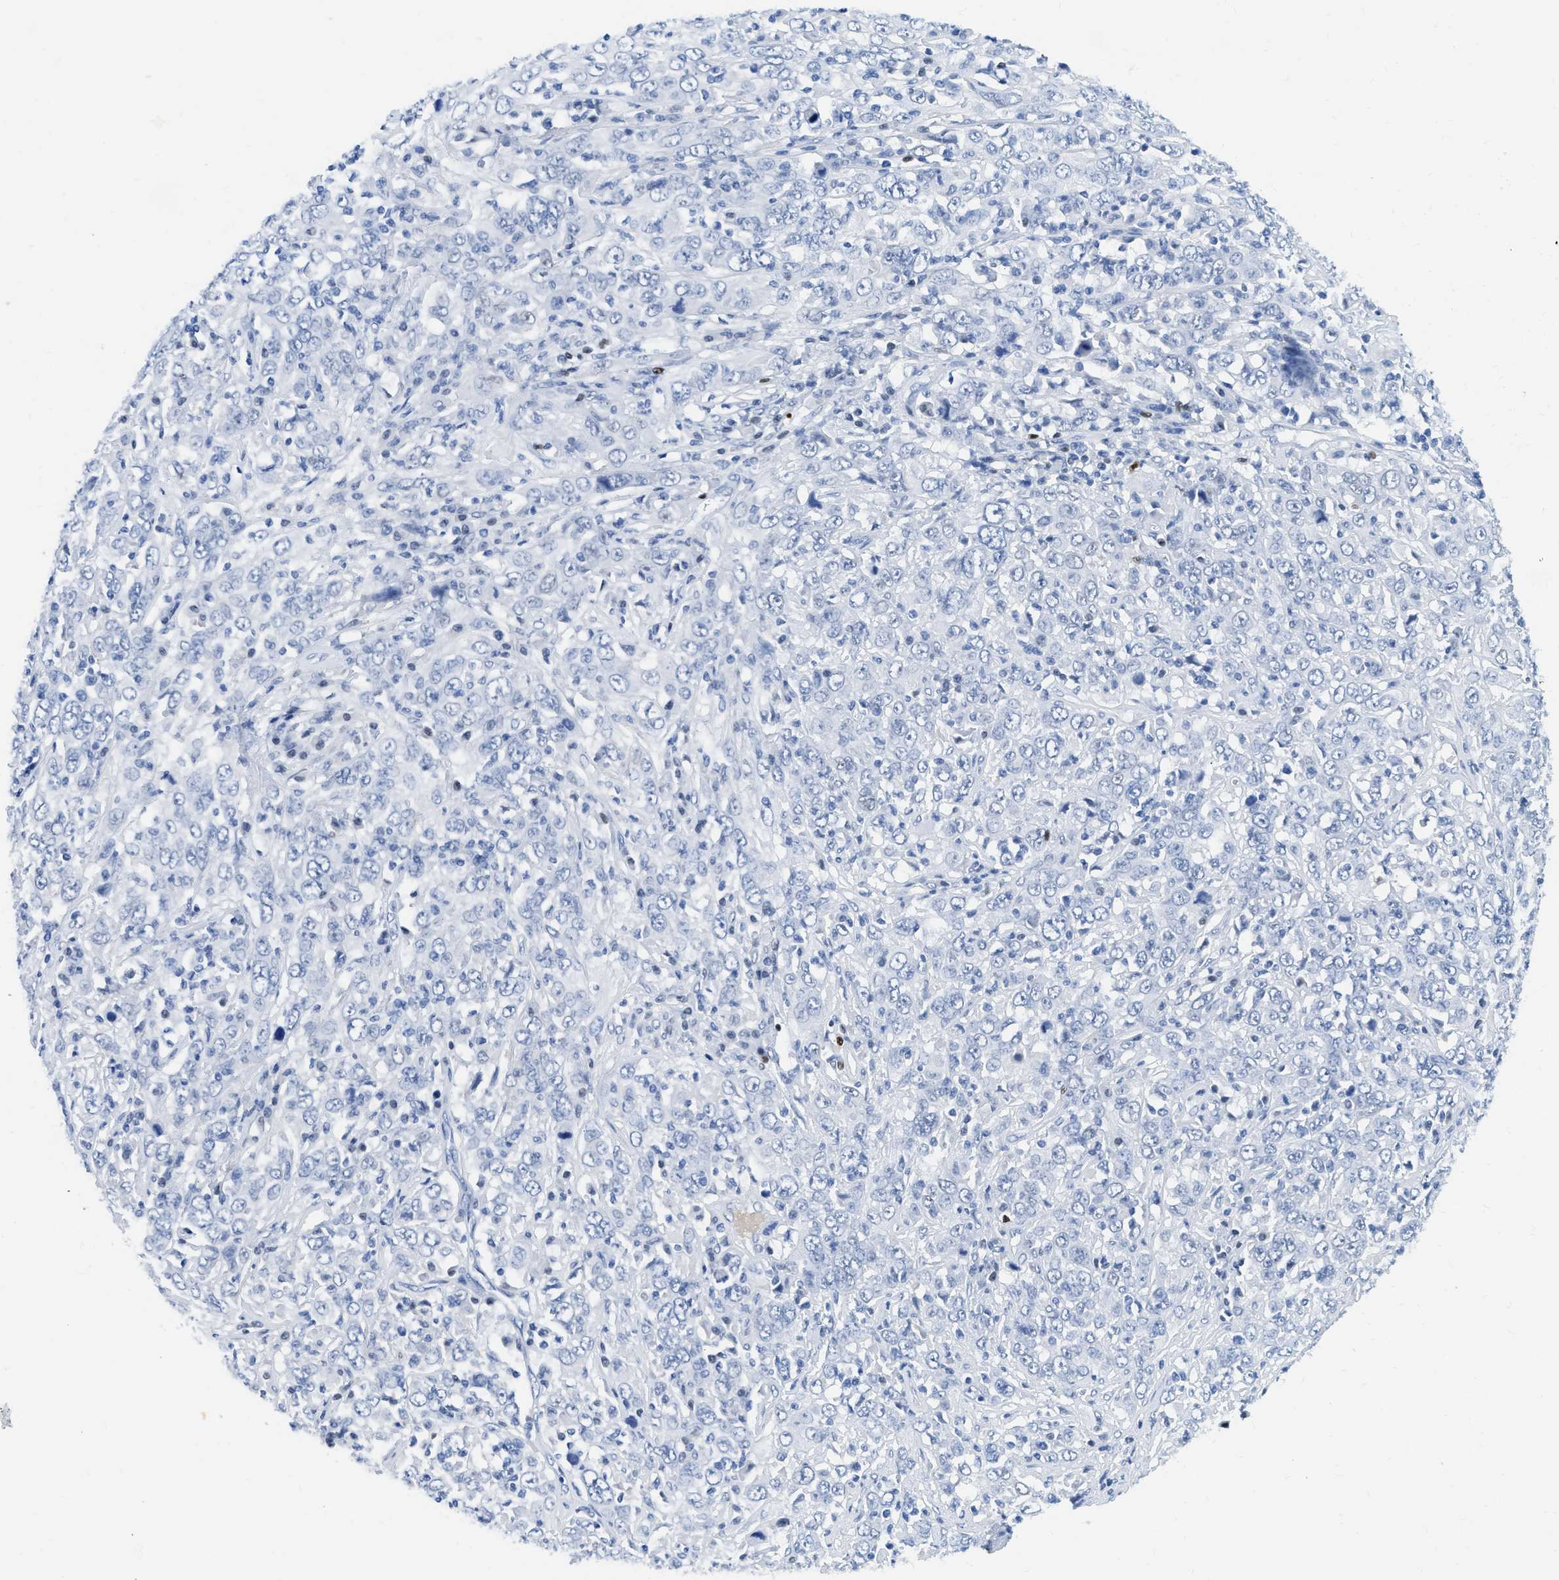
{"staining": {"intensity": "negative", "quantity": "none", "location": "none"}, "tissue": "cervical cancer", "cell_type": "Tumor cells", "image_type": "cancer", "snomed": [{"axis": "morphology", "description": "Squamous cell carcinoma, NOS"}, {"axis": "topography", "description": "Cervix"}], "caption": "An IHC histopathology image of squamous cell carcinoma (cervical) is shown. There is no staining in tumor cells of squamous cell carcinoma (cervical).", "gene": "TCF7", "patient": {"sex": "female", "age": 46}}